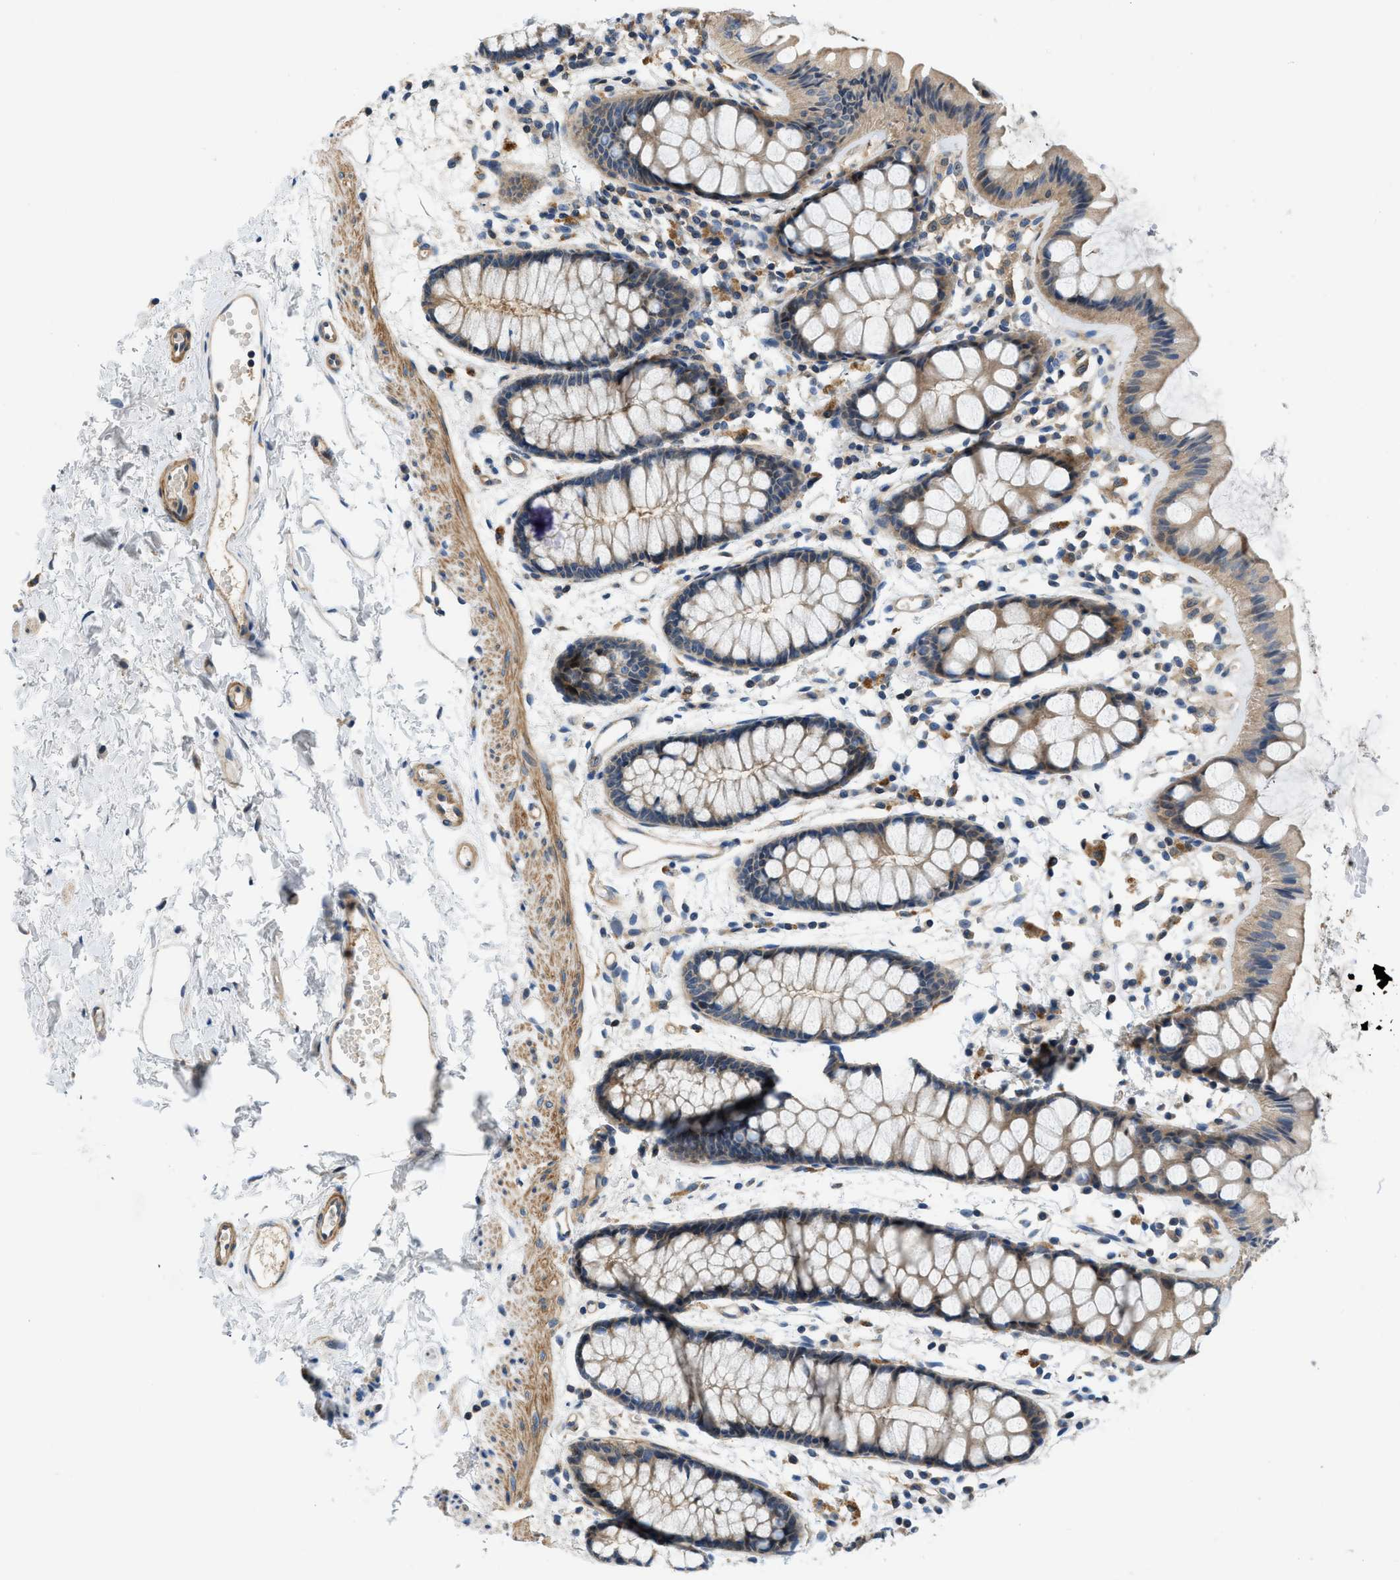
{"staining": {"intensity": "moderate", "quantity": ">75%", "location": "cytoplasmic/membranous"}, "tissue": "rectum", "cell_type": "Glandular cells", "image_type": "normal", "snomed": [{"axis": "morphology", "description": "Normal tissue, NOS"}, {"axis": "topography", "description": "Rectum"}], "caption": "Rectum was stained to show a protein in brown. There is medium levels of moderate cytoplasmic/membranous expression in approximately >75% of glandular cells. The protein is stained brown, and the nuclei are stained in blue (DAB (3,3'-diaminobenzidine) IHC with brightfield microscopy, high magnification).", "gene": "GPR31", "patient": {"sex": "female", "age": 66}}